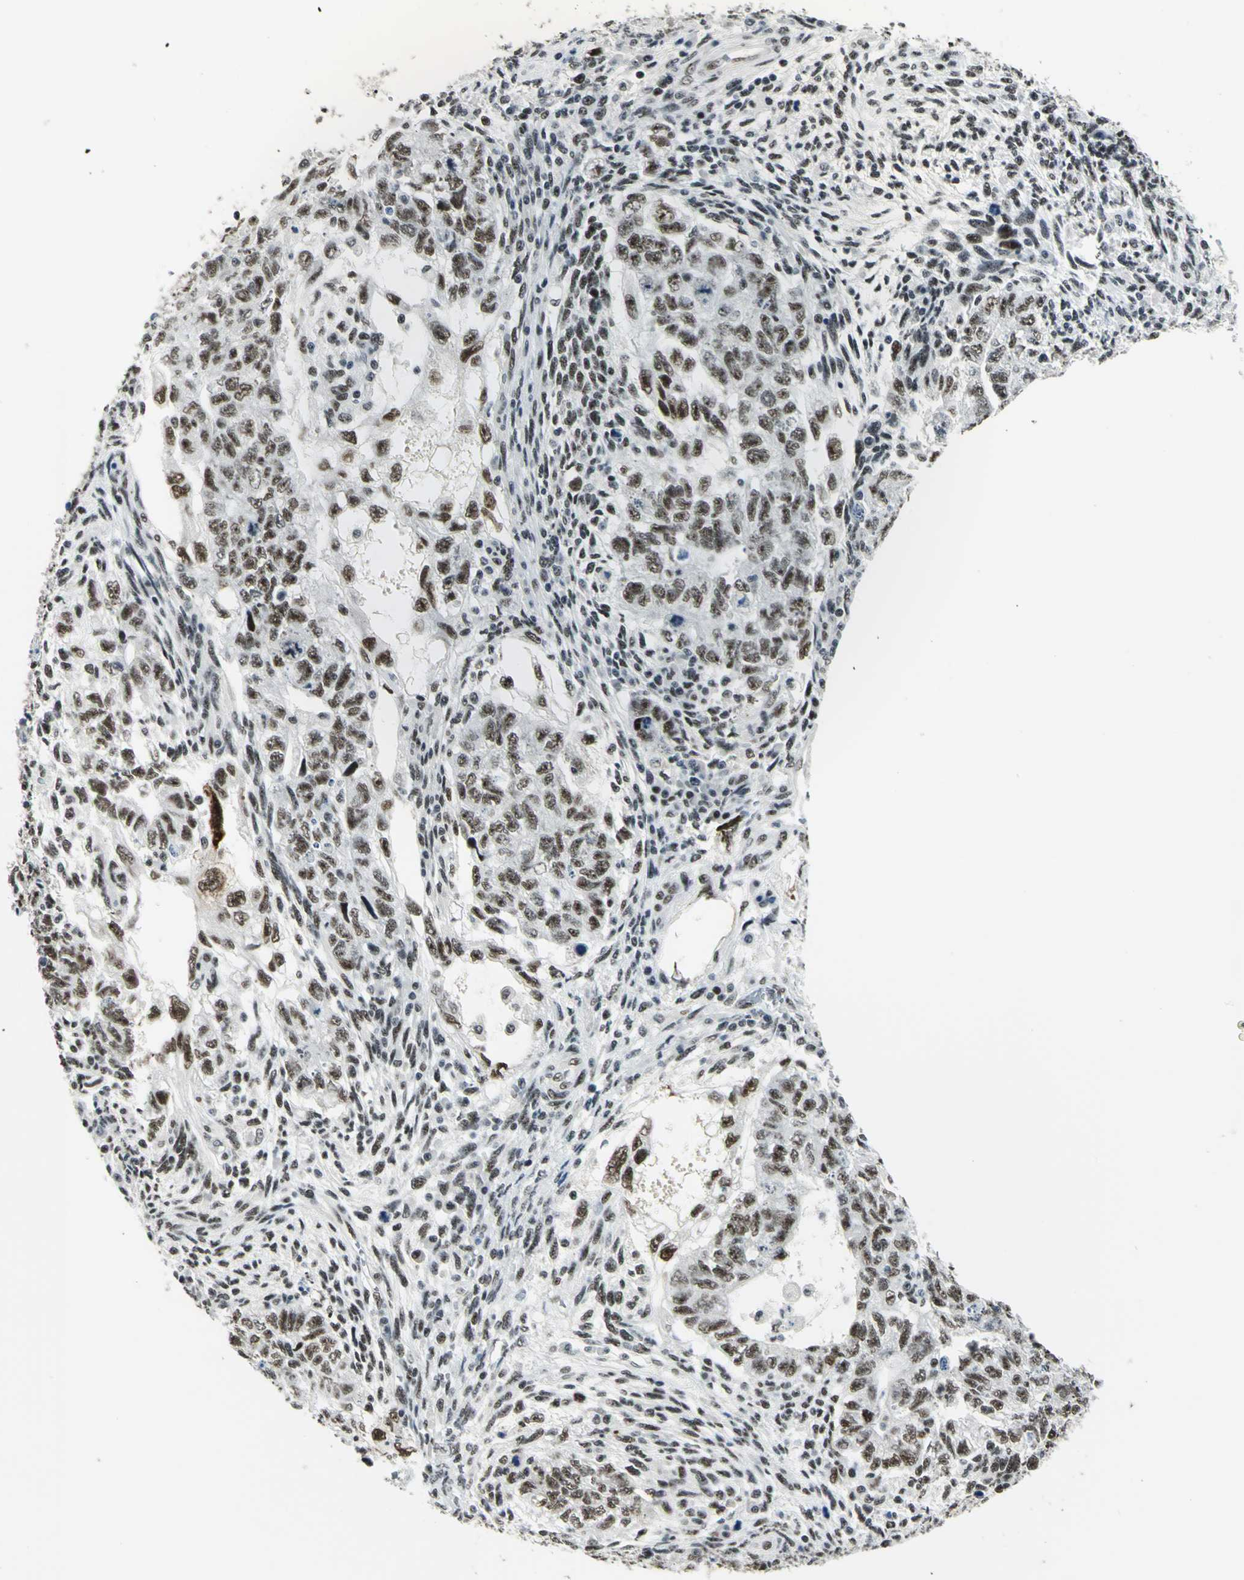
{"staining": {"intensity": "strong", "quantity": ">75%", "location": "nuclear"}, "tissue": "testis cancer", "cell_type": "Tumor cells", "image_type": "cancer", "snomed": [{"axis": "morphology", "description": "Normal tissue, NOS"}, {"axis": "morphology", "description": "Carcinoma, Embryonal, NOS"}, {"axis": "topography", "description": "Testis"}], "caption": "A photomicrograph of testis embryonal carcinoma stained for a protein exhibits strong nuclear brown staining in tumor cells.", "gene": "KAT6B", "patient": {"sex": "male", "age": 36}}